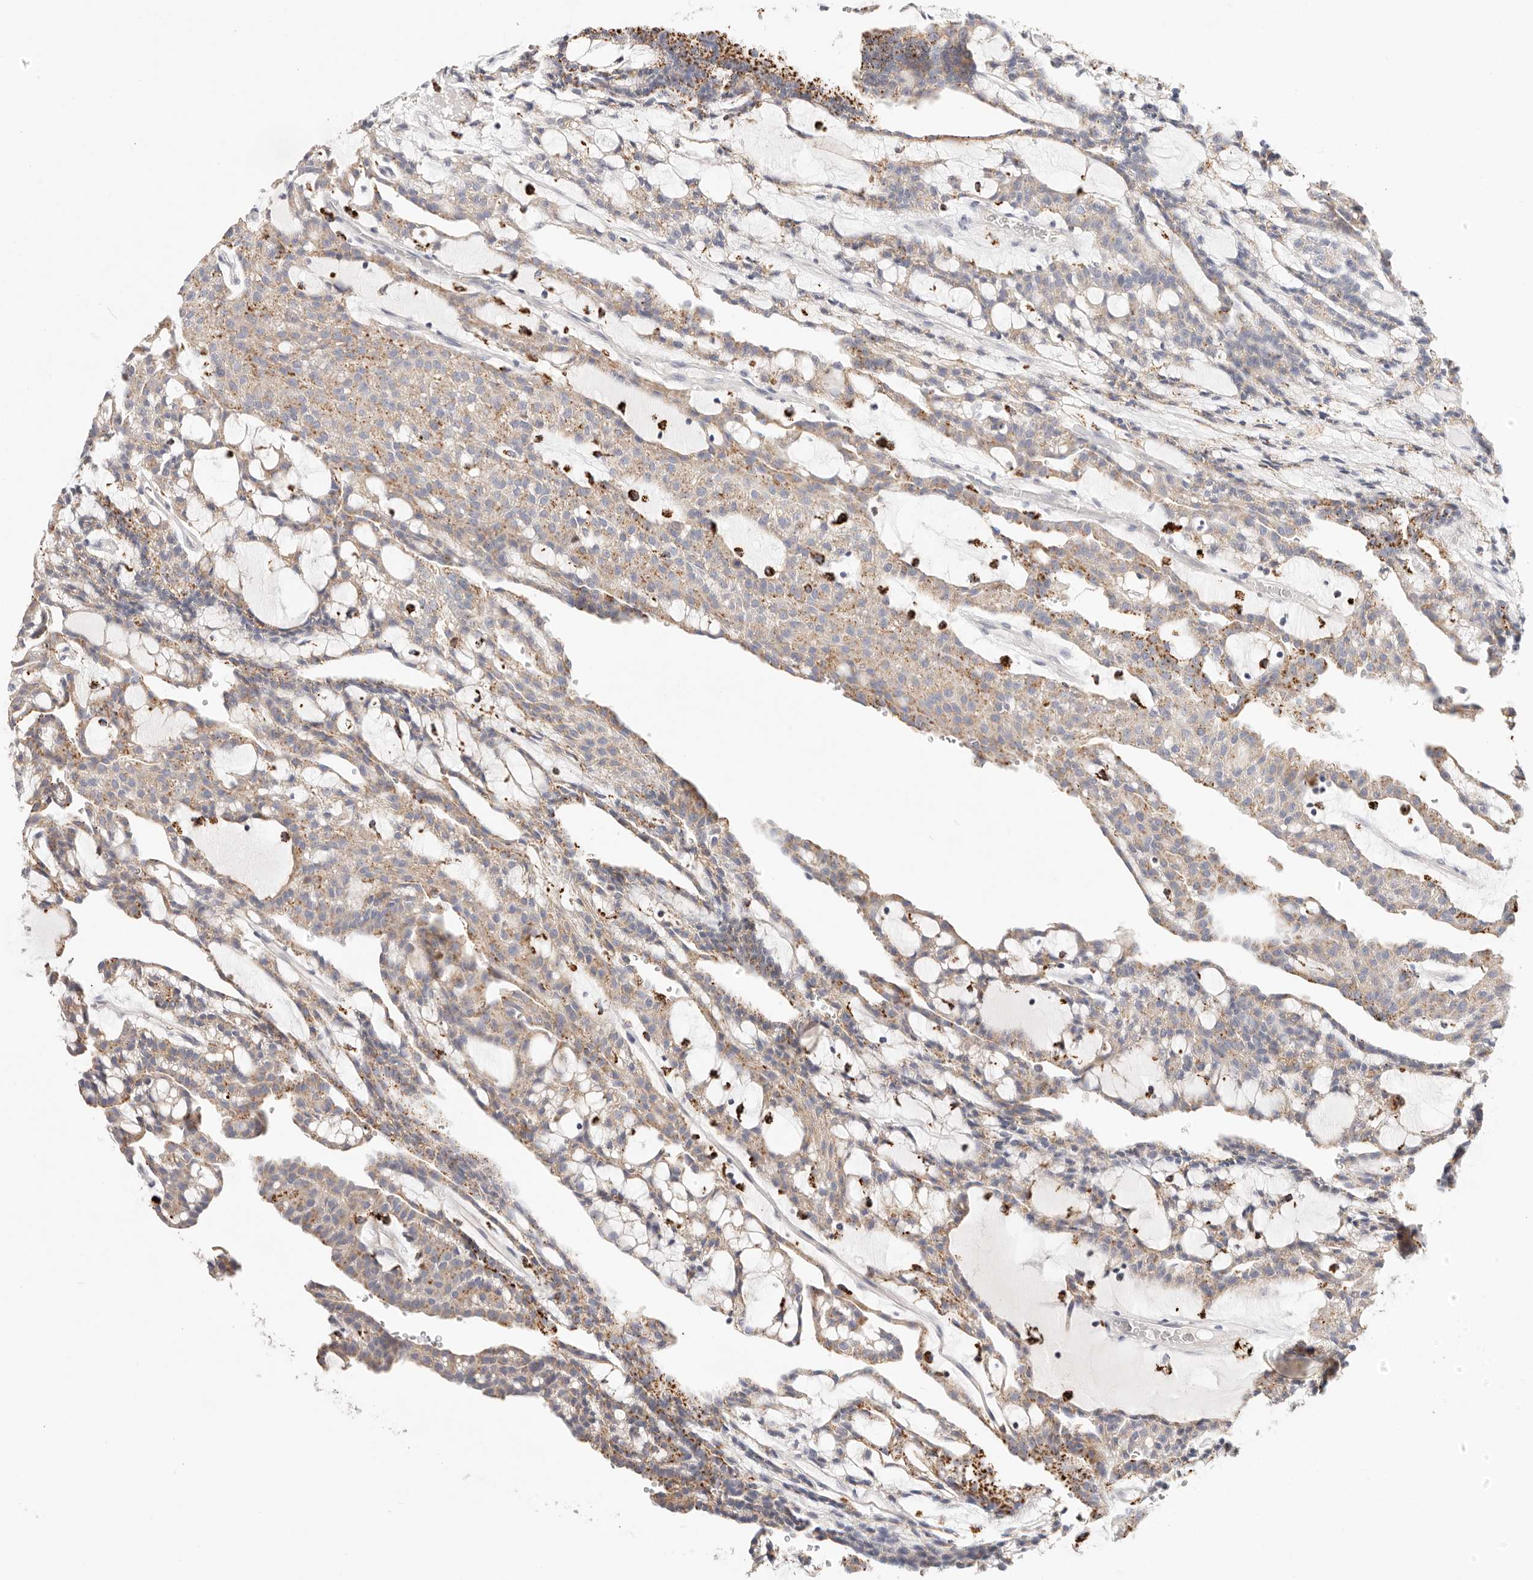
{"staining": {"intensity": "moderate", "quantity": "25%-75%", "location": "cytoplasmic/membranous"}, "tissue": "renal cancer", "cell_type": "Tumor cells", "image_type": "cancer", "snomed": [{"axis": "morphology", "description": "Adenocarcinoma, NOS"}, {"axis": "topography", "description": "Kidney"}], "caption": "IHC staining of renal cancer, which displays medium levels of moderate cytoplasmic/membranous expression in about 25%-75% of tumor cells indicating moderate cytoplasmic/membranous protein expression. The staining was performed using DAB (brown) for protein detection and nuclei were counterstained in hematoxylin (blue).", "gene": "STKLD1", "patient": {"sex": "male", "age": 63}}